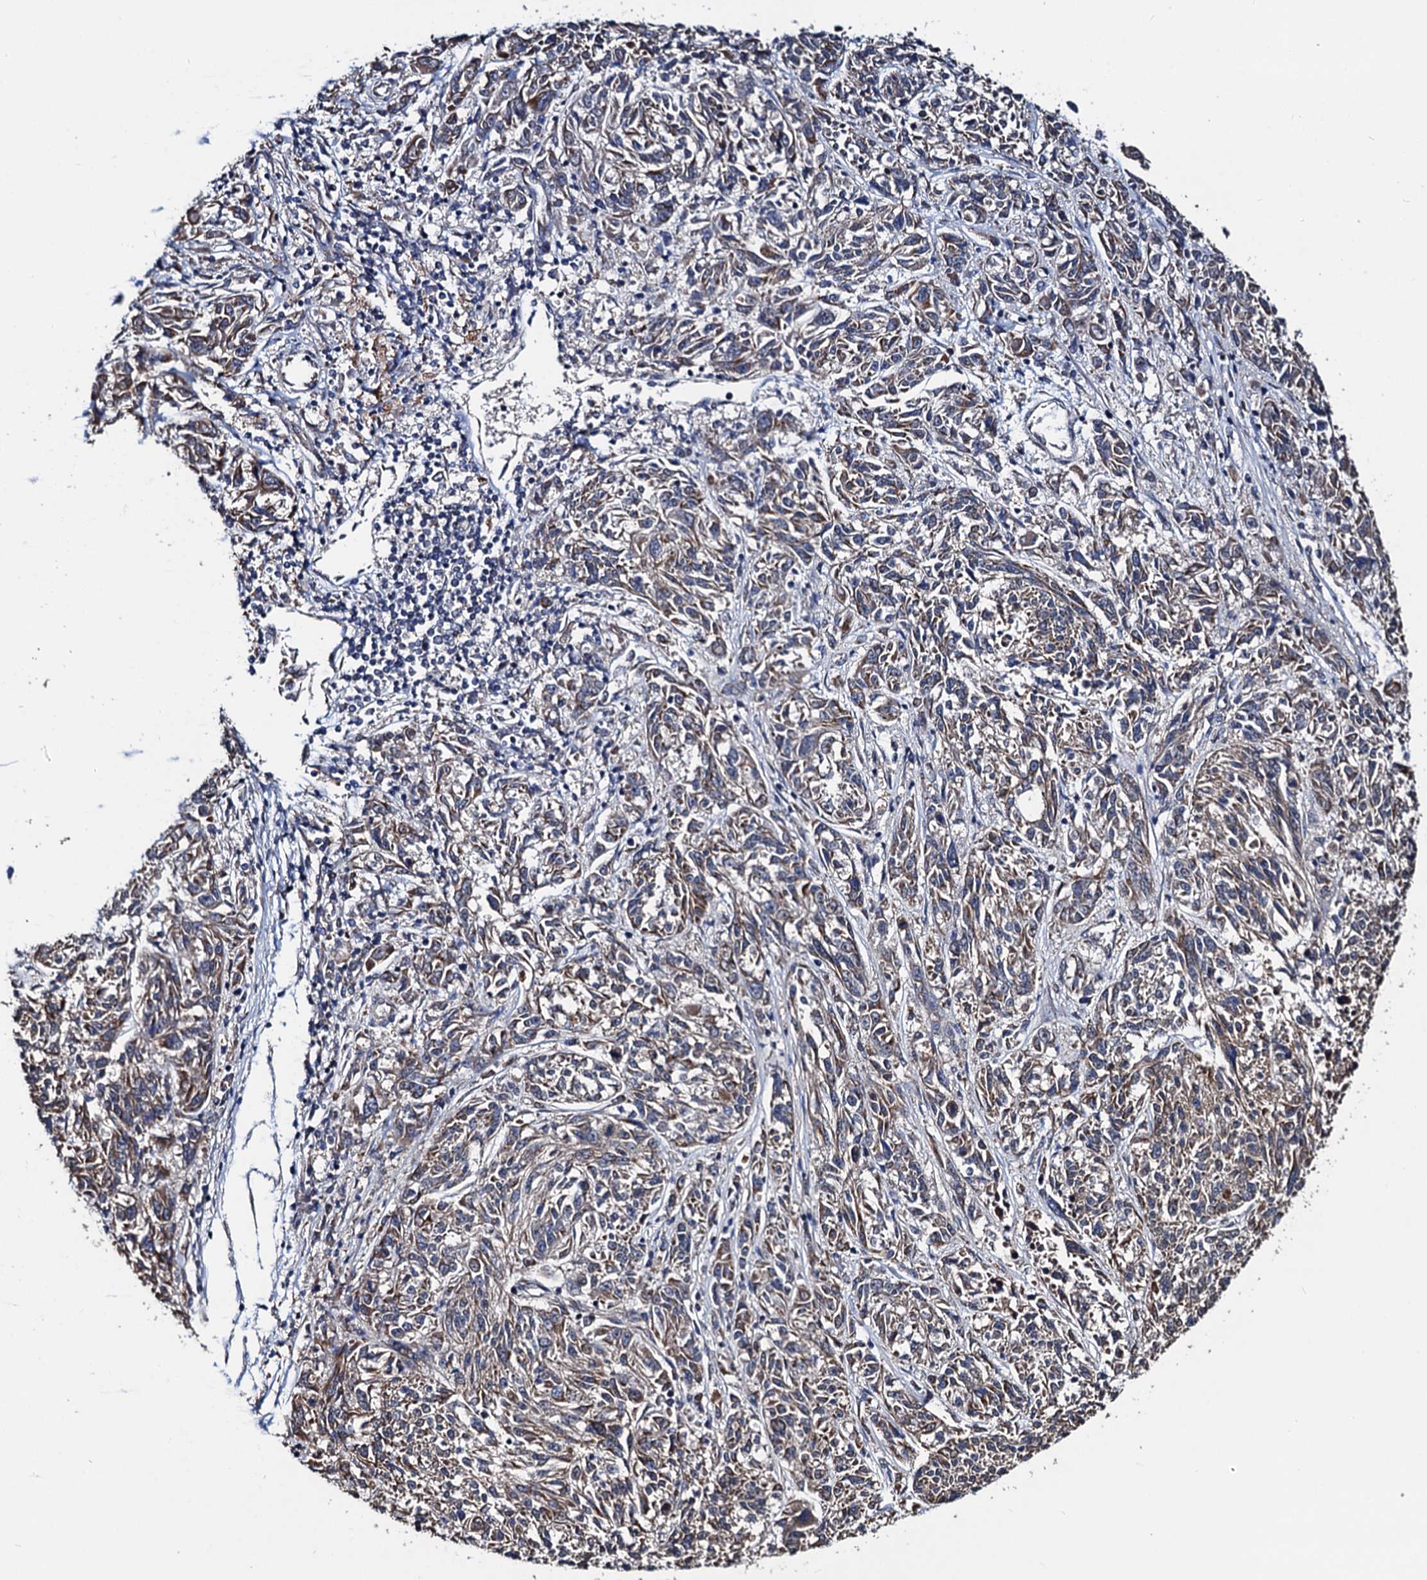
{"staining": {"intensity": "weak", "quantity": "25%-75%", "location": "cytoplasmic/membranous"}, "tissue": "melanoma", "cell_type": "Tumor cells", "image_type": "cancer", "snomed": [{"axis": "morphology", "description": "Malignant melanoma, NOS"}, {"axis": "topography", "description": "Skin"}], "caption": "Brown immunohistochemical staining in melanoma exhibits weak cytoplasmic/membranous expression in about 25%-75% of tumor cells. (Brightfield microscopy of DAB IHC at high magnification).", "gene": "PTCD3", "patient": {"sex": "male", "age": 53}}